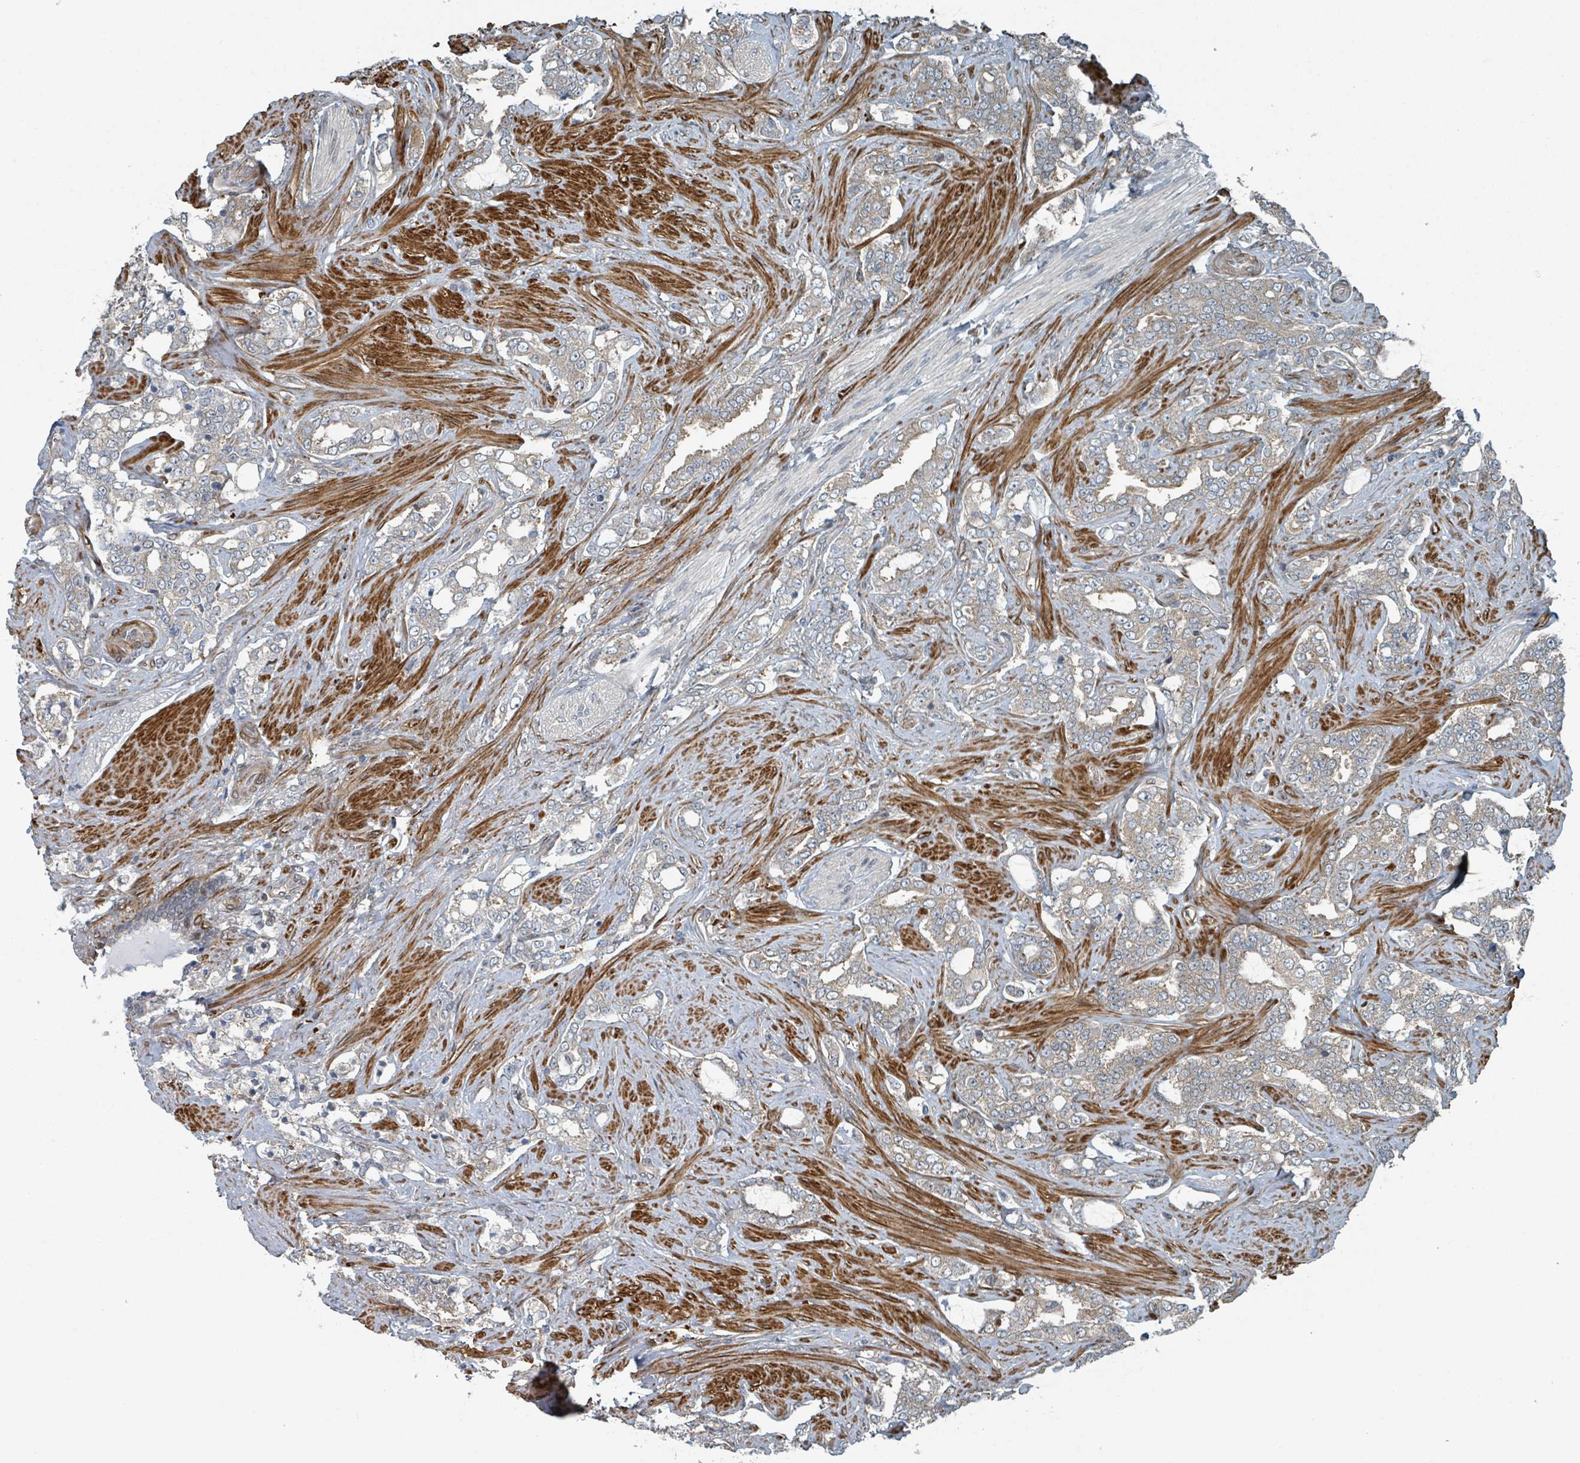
{"staining": {"intensity": "weak", "quantity": ">75%", "location": "cytoplasmic/membranous"}, "tissue": "prostate cancer", "cell_type": "Tumor cells", "image_type": "cancer", "snomed": [{"axis": "morphology", "description": "Adenocarcinoma, High grade"}, {"axis": "topography", "description": "Prostate"}], "caption": "Immunohistochemistry image of neoplastic tissue: human prostate adenocarcinoma (high-grade) stained using immunohistochemistry displays low levels of weak protein expression localized specifically in the cytoplasmic/membranous of tumor cells, appearing as a cytoplasmic/membranous brown color.", "gene": "RHPN2", "patient": {"sex": "male", "age": 64}}